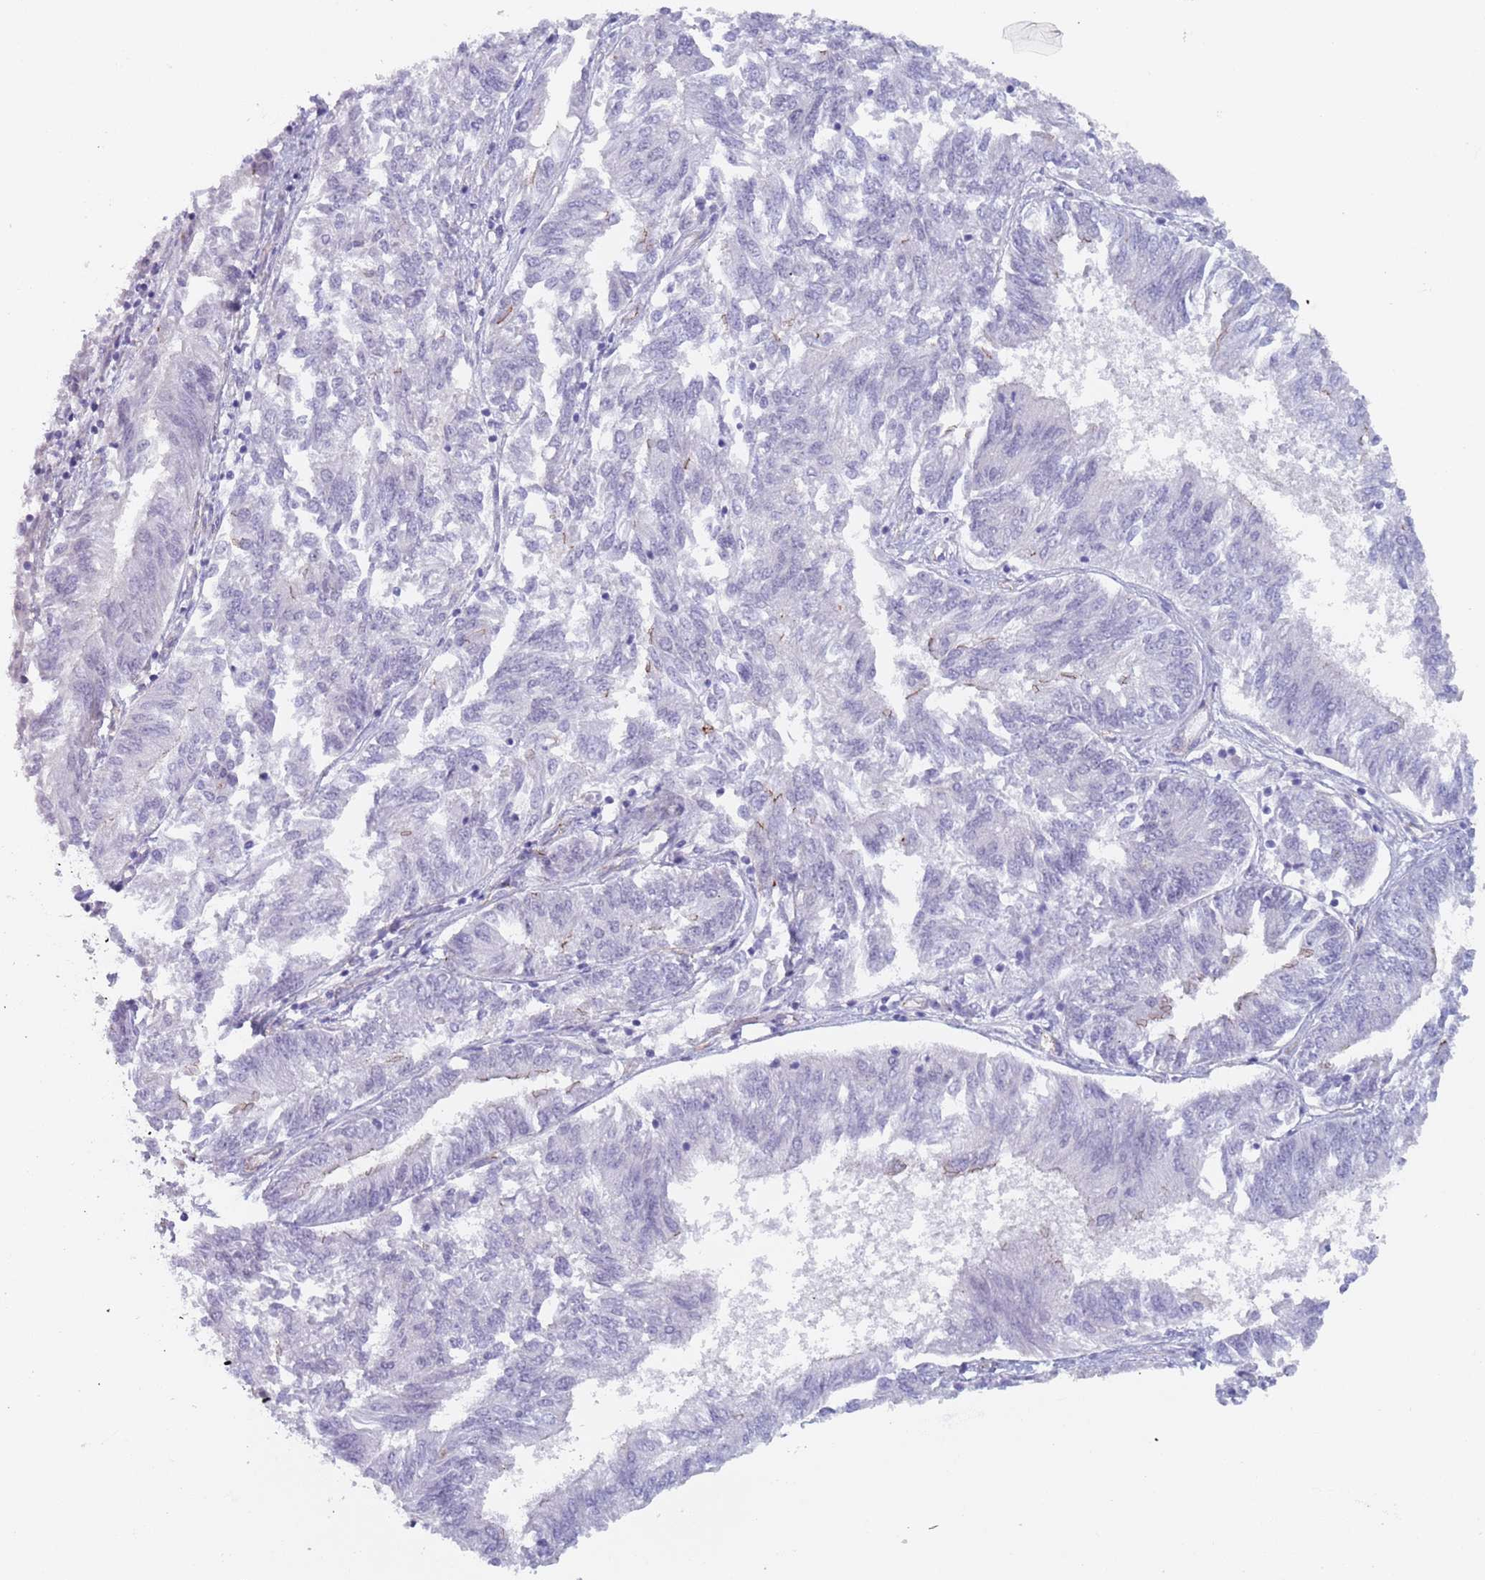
{"staining": {"intensity": "negative", "quantity": "none", "location": "none"}, "tissue": "endometrial cancer", "cell_type": "Tumor cells", "image_type": "cancer", "snomed": [{"axis": "morphology", "description": "Adenocarcinoma, NOS"}, {"axis": "topography", "description": "Endometrium"}], "caption": "Protein analysis of endometrial cancer shows no significant expression in tumor cells. (DAB (3,3'-diaminobenzidine) immunohistochemistry (IHC) with hematoxylin counter stain).", "gene": "OR5A2", "patient": {"sex": "female", "age": 58}}